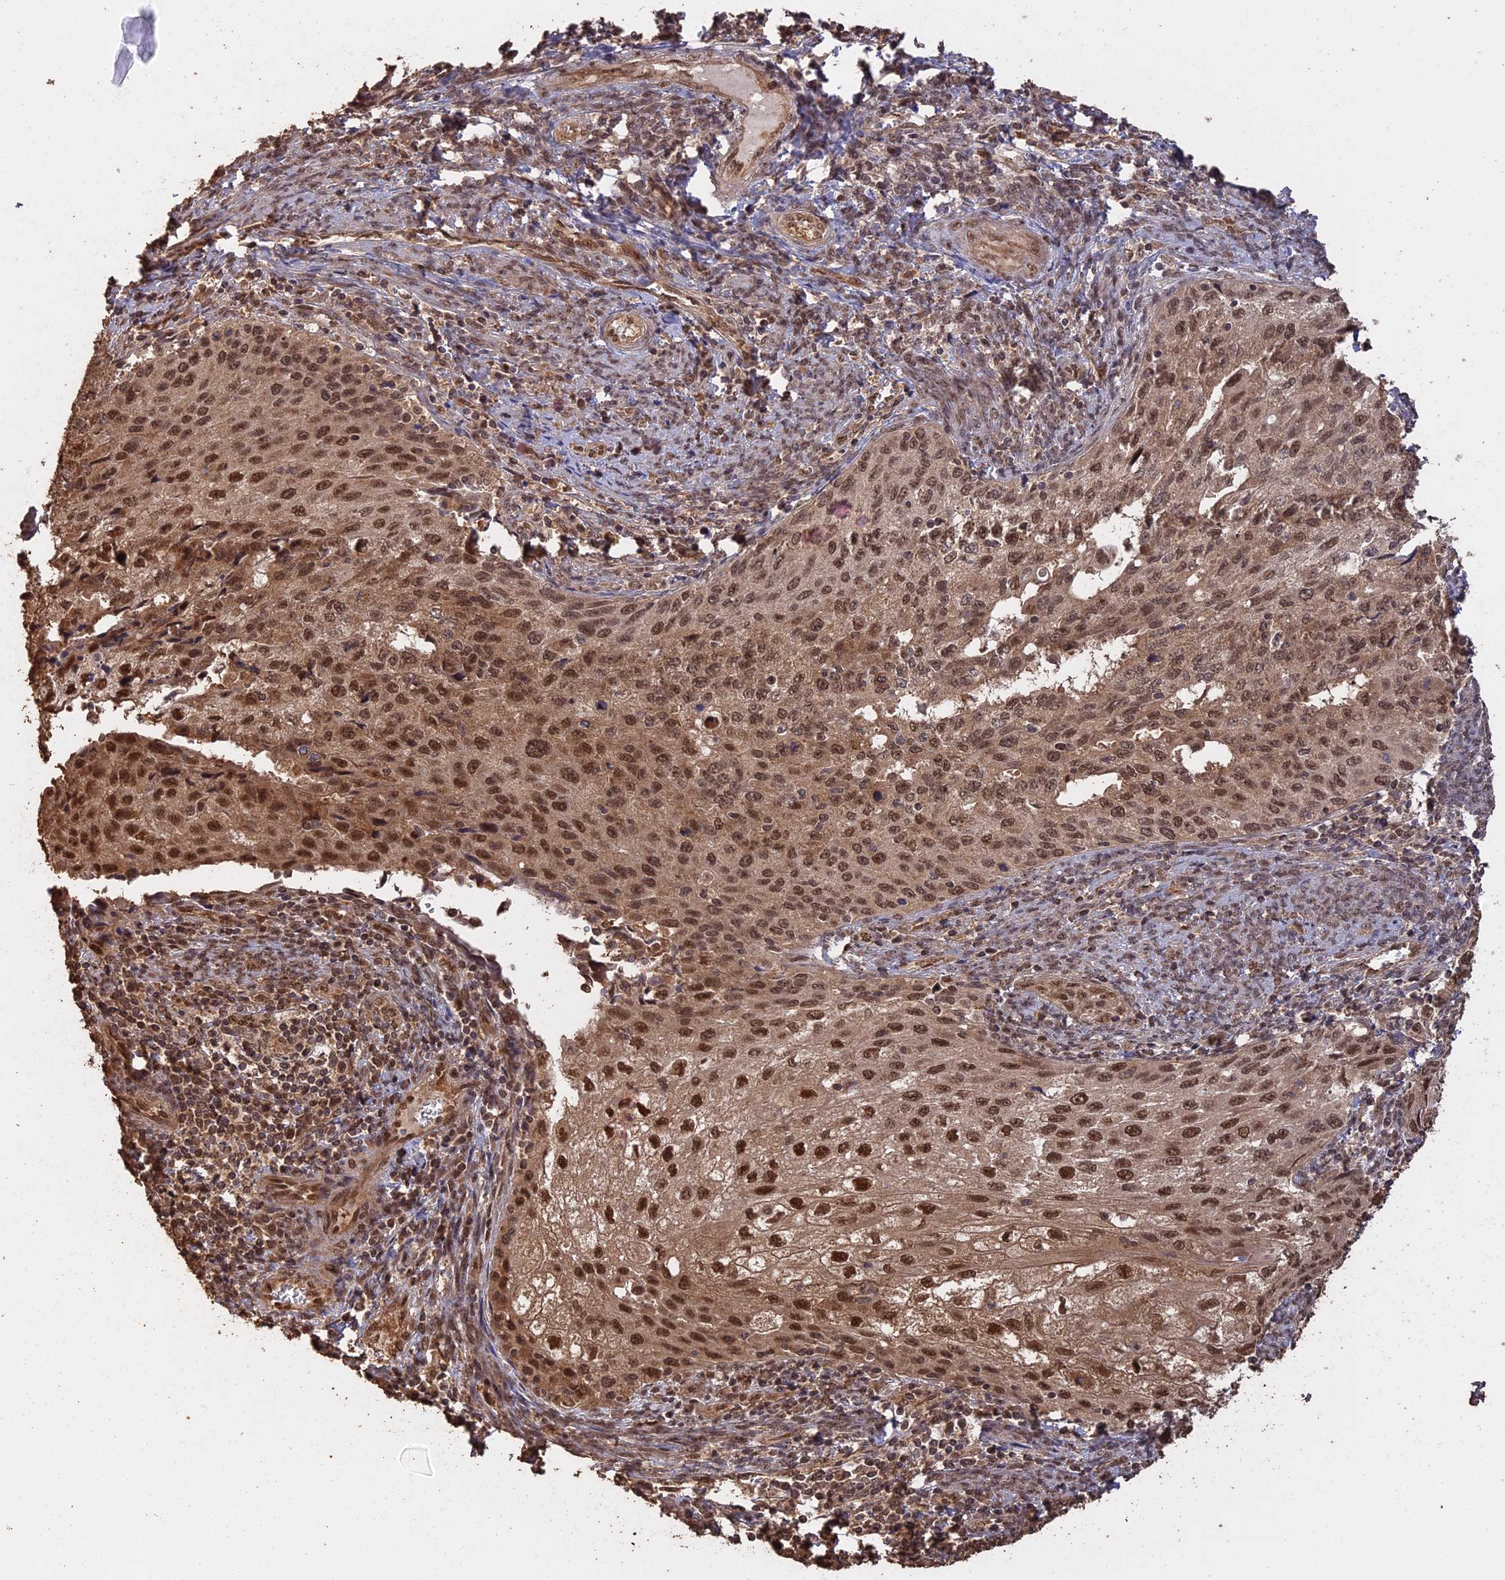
{"staining": {"intensity": "moderate", "quantity": ">75%", "location": "nuclear"}, "tissue": "cervical cancer", "cell_type": "Tumor cells", "image_type": "cancer", "snomed": [{"axis": "morphology", "description": "Squamous cell carcinoma, NOS"}, {"axis": "topography", "description": "Cervix"}], "caption": "Brown immunohistochemical staining in human squamous cell carcinoma (cervical) demonstrates moderate nuclear staining in about >75% of tumor cells. The protein is stained brown, and the nuclei are stained in blue (DAB (3,3'-diaminobenzidine) IHC with brightfield microscopy, high magnification).", "gene": "PSMC6", "patient": {"sex": "female", "age": 67}}